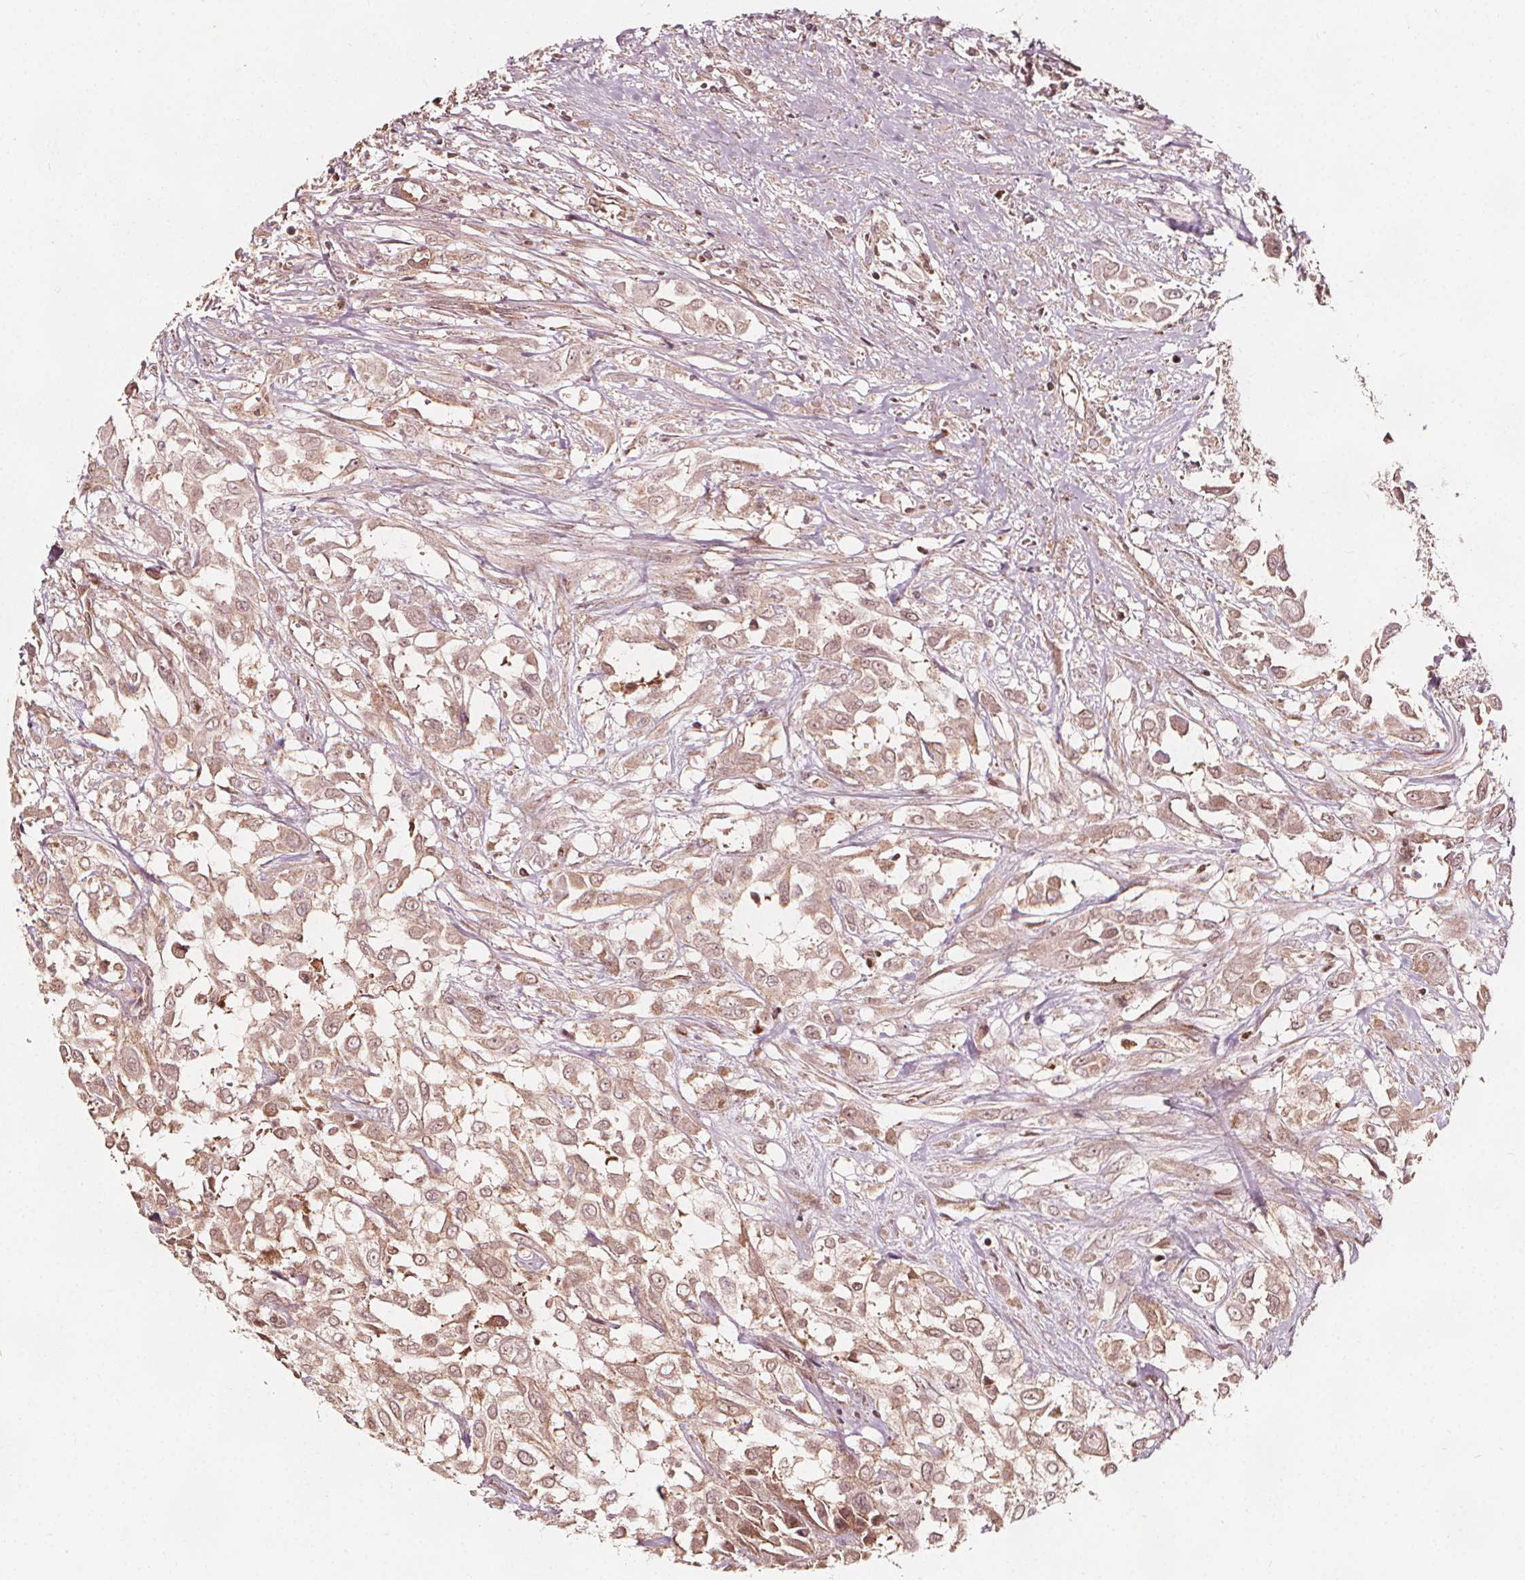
{"staining": {"intensity": "weak", "quantity": ">75%", "location": "cytoplasmic/membranous"}, "tissue": "urothelial cancer", "cell_type": "Tumor cells", "image_type": "cancer", "snomed": [{"axis": "morphology", "description": "Urothelial carcinoma, High grade"}, {"axis": "topography", "description": "Urinary bladder"}], "caption": "Immunohistochemistry histopathology image of urothelial cancer stained for a protein (brown), which exhibits low levels of weak cytoplasmic/membranous positivity in approximately >75% of tumor cells.", "gene": "AIP", "patient": {"sex": "male", "age": 57}}